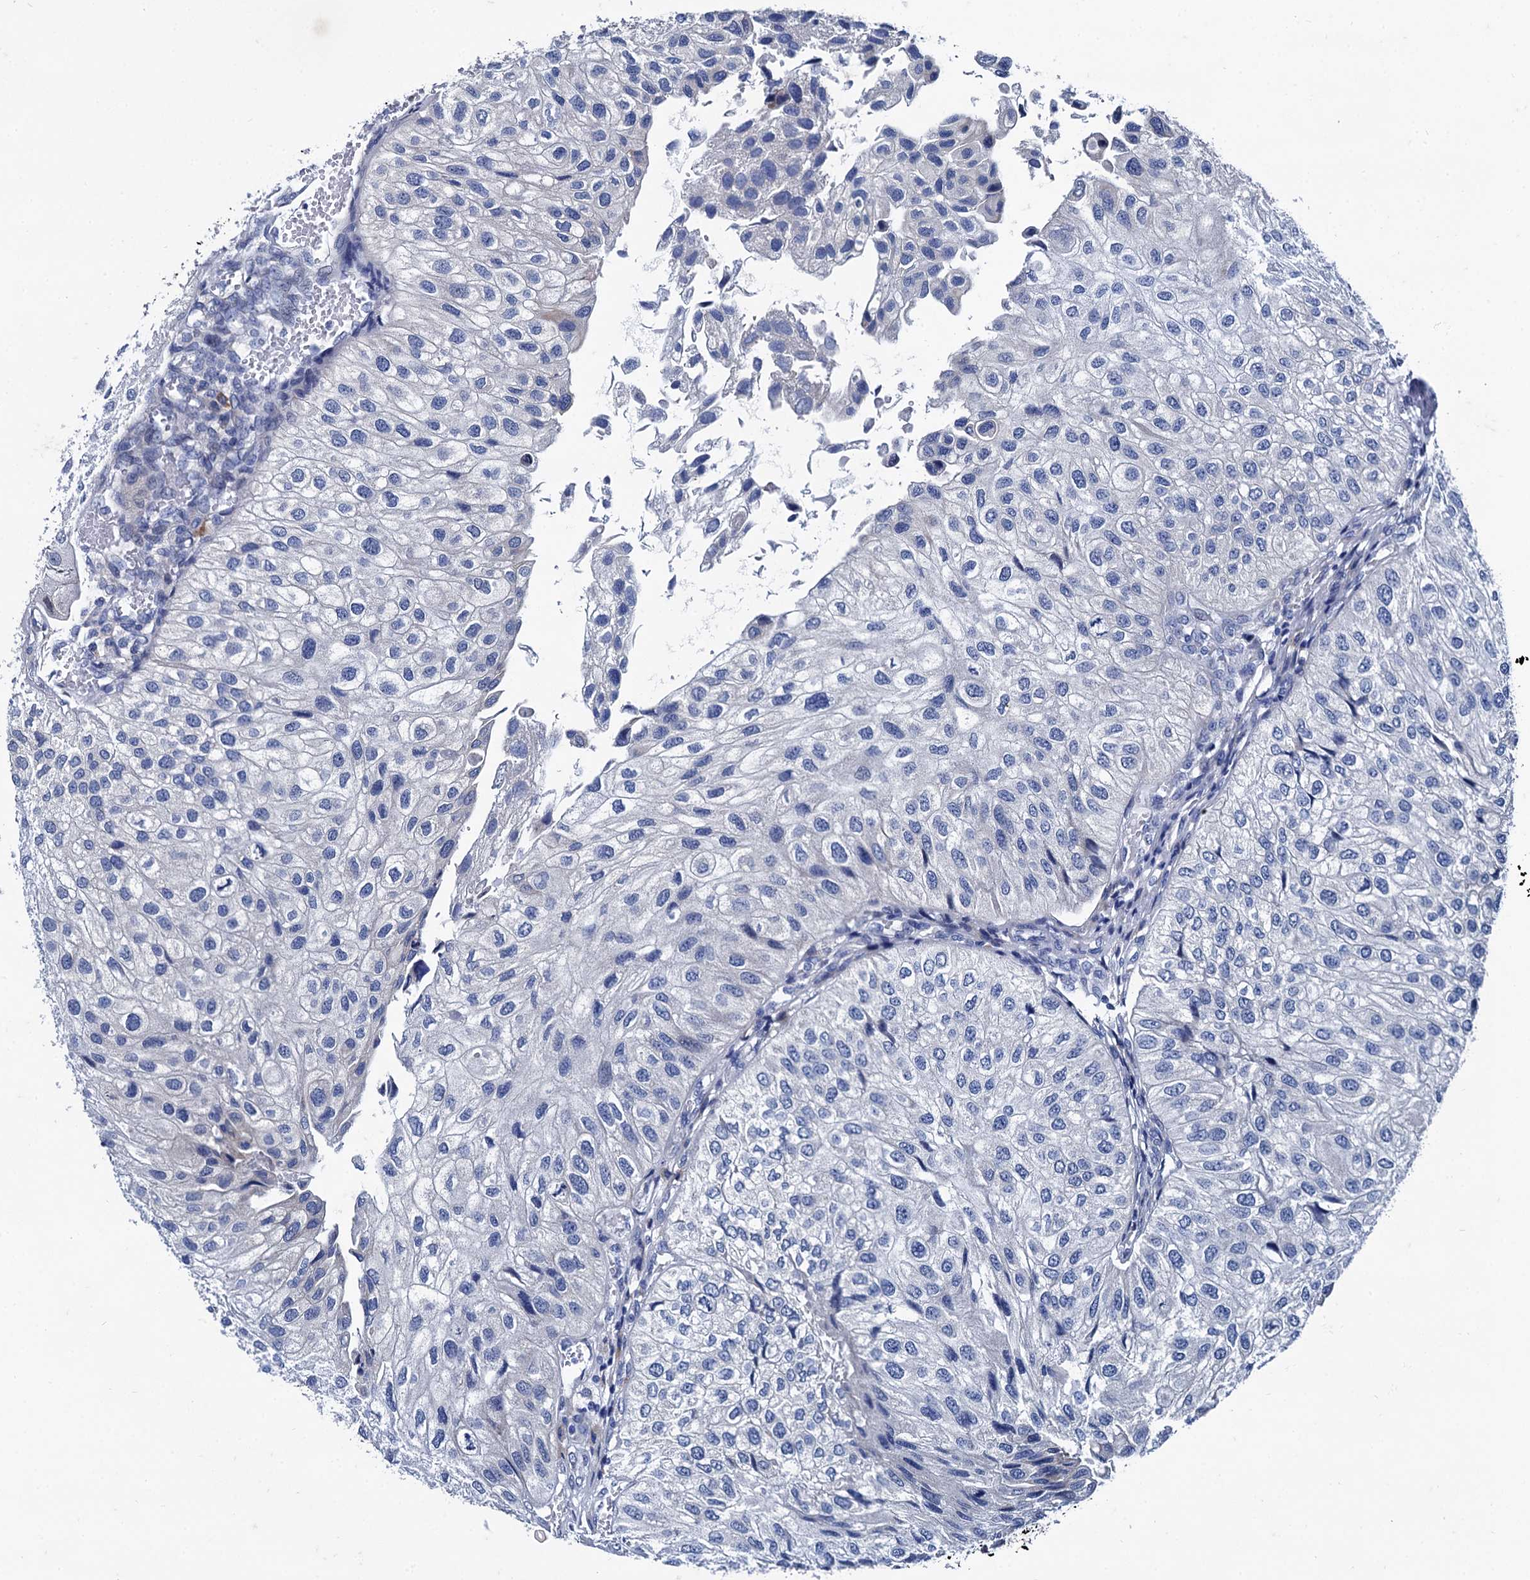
{"staining": {"intensity": "negative", "quantity": "none", "location": "none"}, "tissue": "urothelial cancer", "cell_type": "Tumor cells", "image_type": "cancer", "snomed": [{"axis": "morphology", "description": "Urothelial carcinoma, Low grade"}, {"axis": "topography", "description": "Urinary bladder"}], "caption": "The histopathology image shows no staining of tumor cells in urothelial carcinoma (low-grade). (Immunohistochemistry, brightfield microscopy, high magnification).", "gene": "FOXR2", "patient": {"sex": "female", "age": 89}}